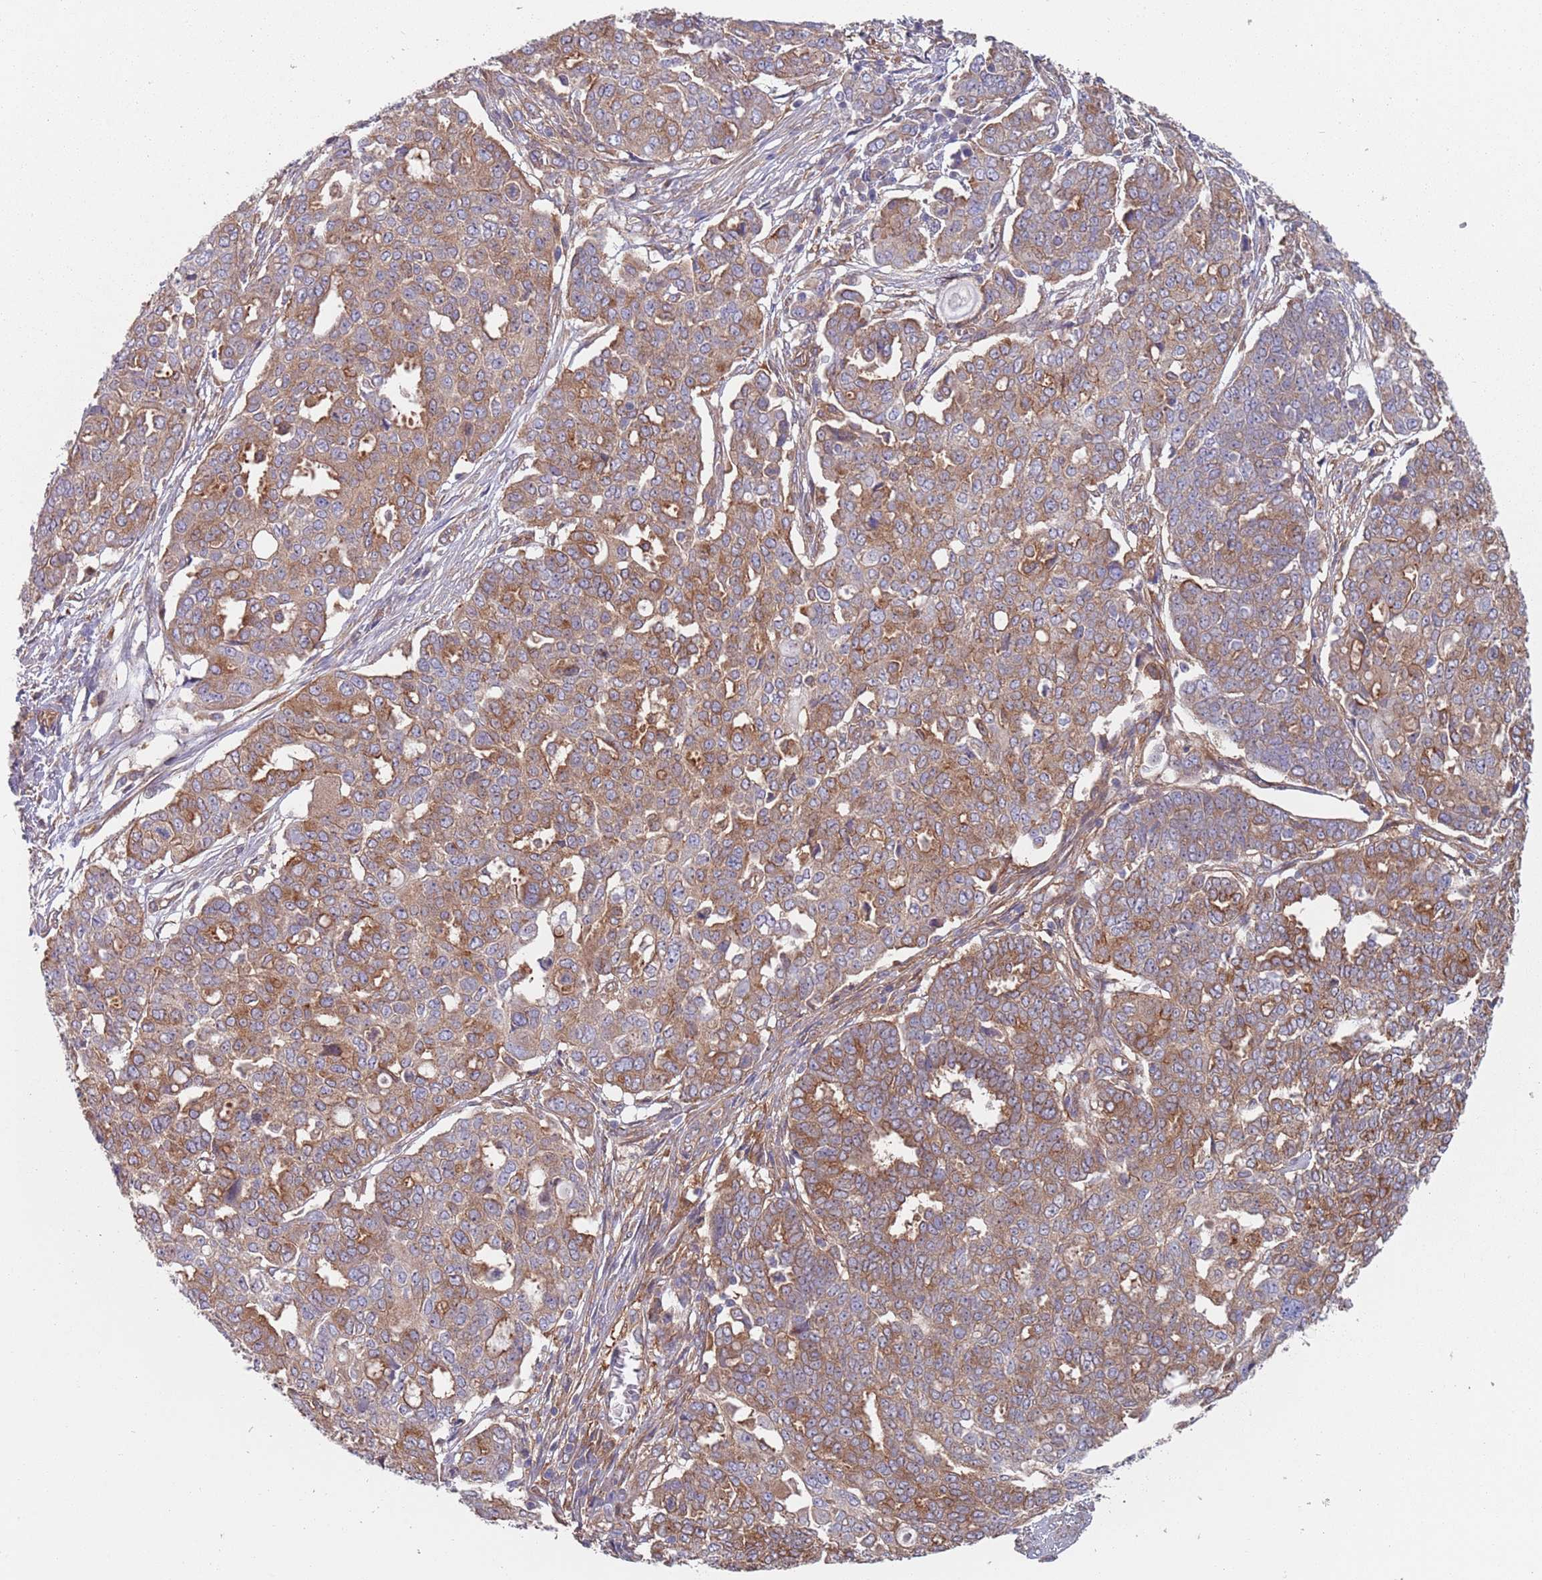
{"staining": {"intensity": "moderate", "quantity": ">75%", "location": "cytoplasmic/membranous"}, "tissue": "ovarian cancer", "cell_type": "Tumor cells", "image_type": "cancer", "snomed": [{"axis": "morphology", "description": "Cystadenocarcinoma, serous, NOS"}, {"axis": "topography", "description": "Soft tissue"}, {"axis": "topography", "description": "Ovary"}], "caption": "IHC of human ovarian cancer (serous cystadenocarcinoma) demonstrates medium levels of moderate cytoplasmic/membranous staining in approximately >75% of tumor cells.", "gene": "APPL2", "patient": {"sex": "female", "age": 57}}